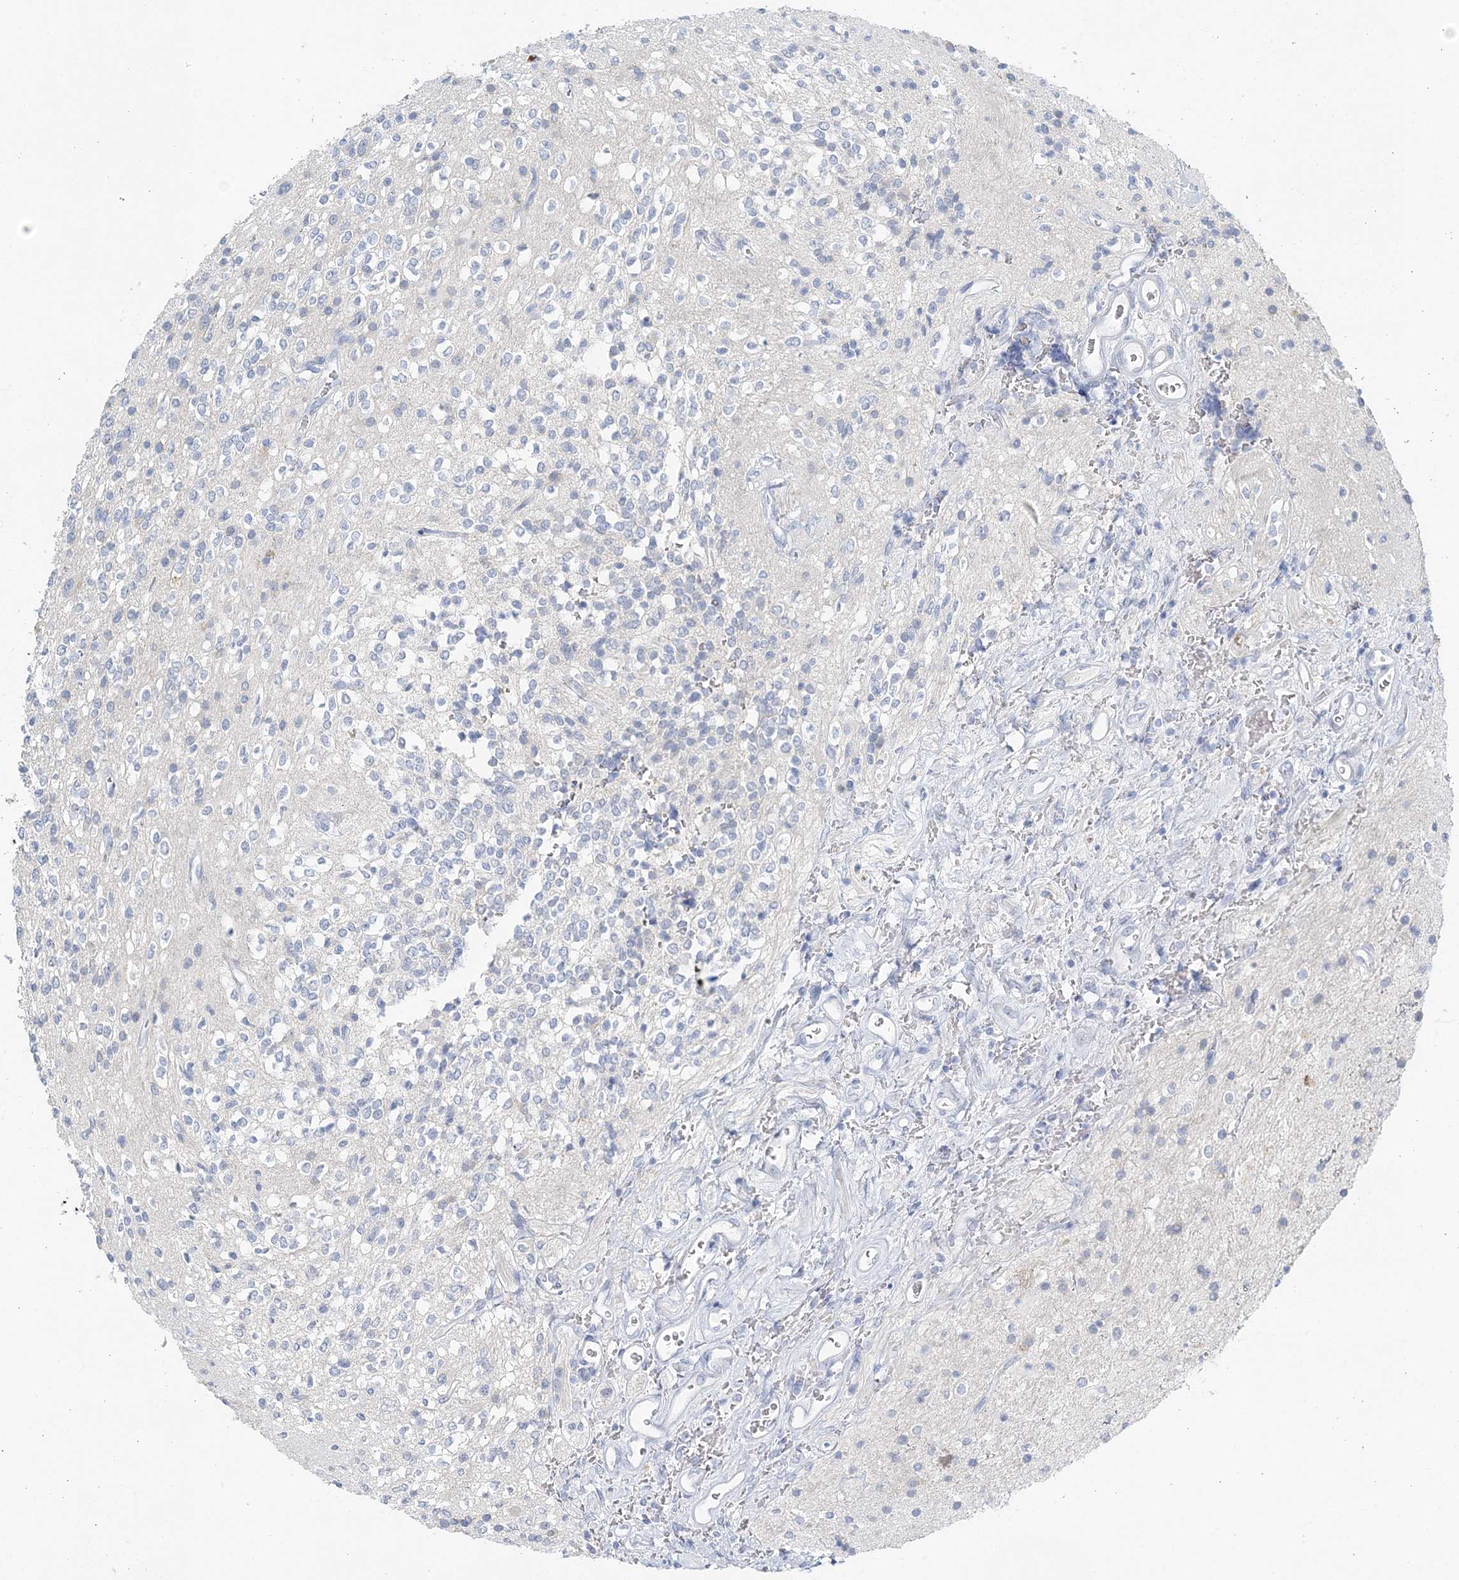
{"staining": {"intensity": "negative", "quantity": "none", "location": "none"}, "tissue": "glioma", "cell_type": "Tumor cells", "image_type": "cancer", "snomed": [{"axis": "morphology", "description": "Glioma, malignant, High grade"}, {"axis": "topography", "description": "Brain"}], "caption": "Tumor cells show no significant protein positivity in malignant glioma (high-grade).", "gene": "VILL", "patient": {"sex": "male", "age": 34}}